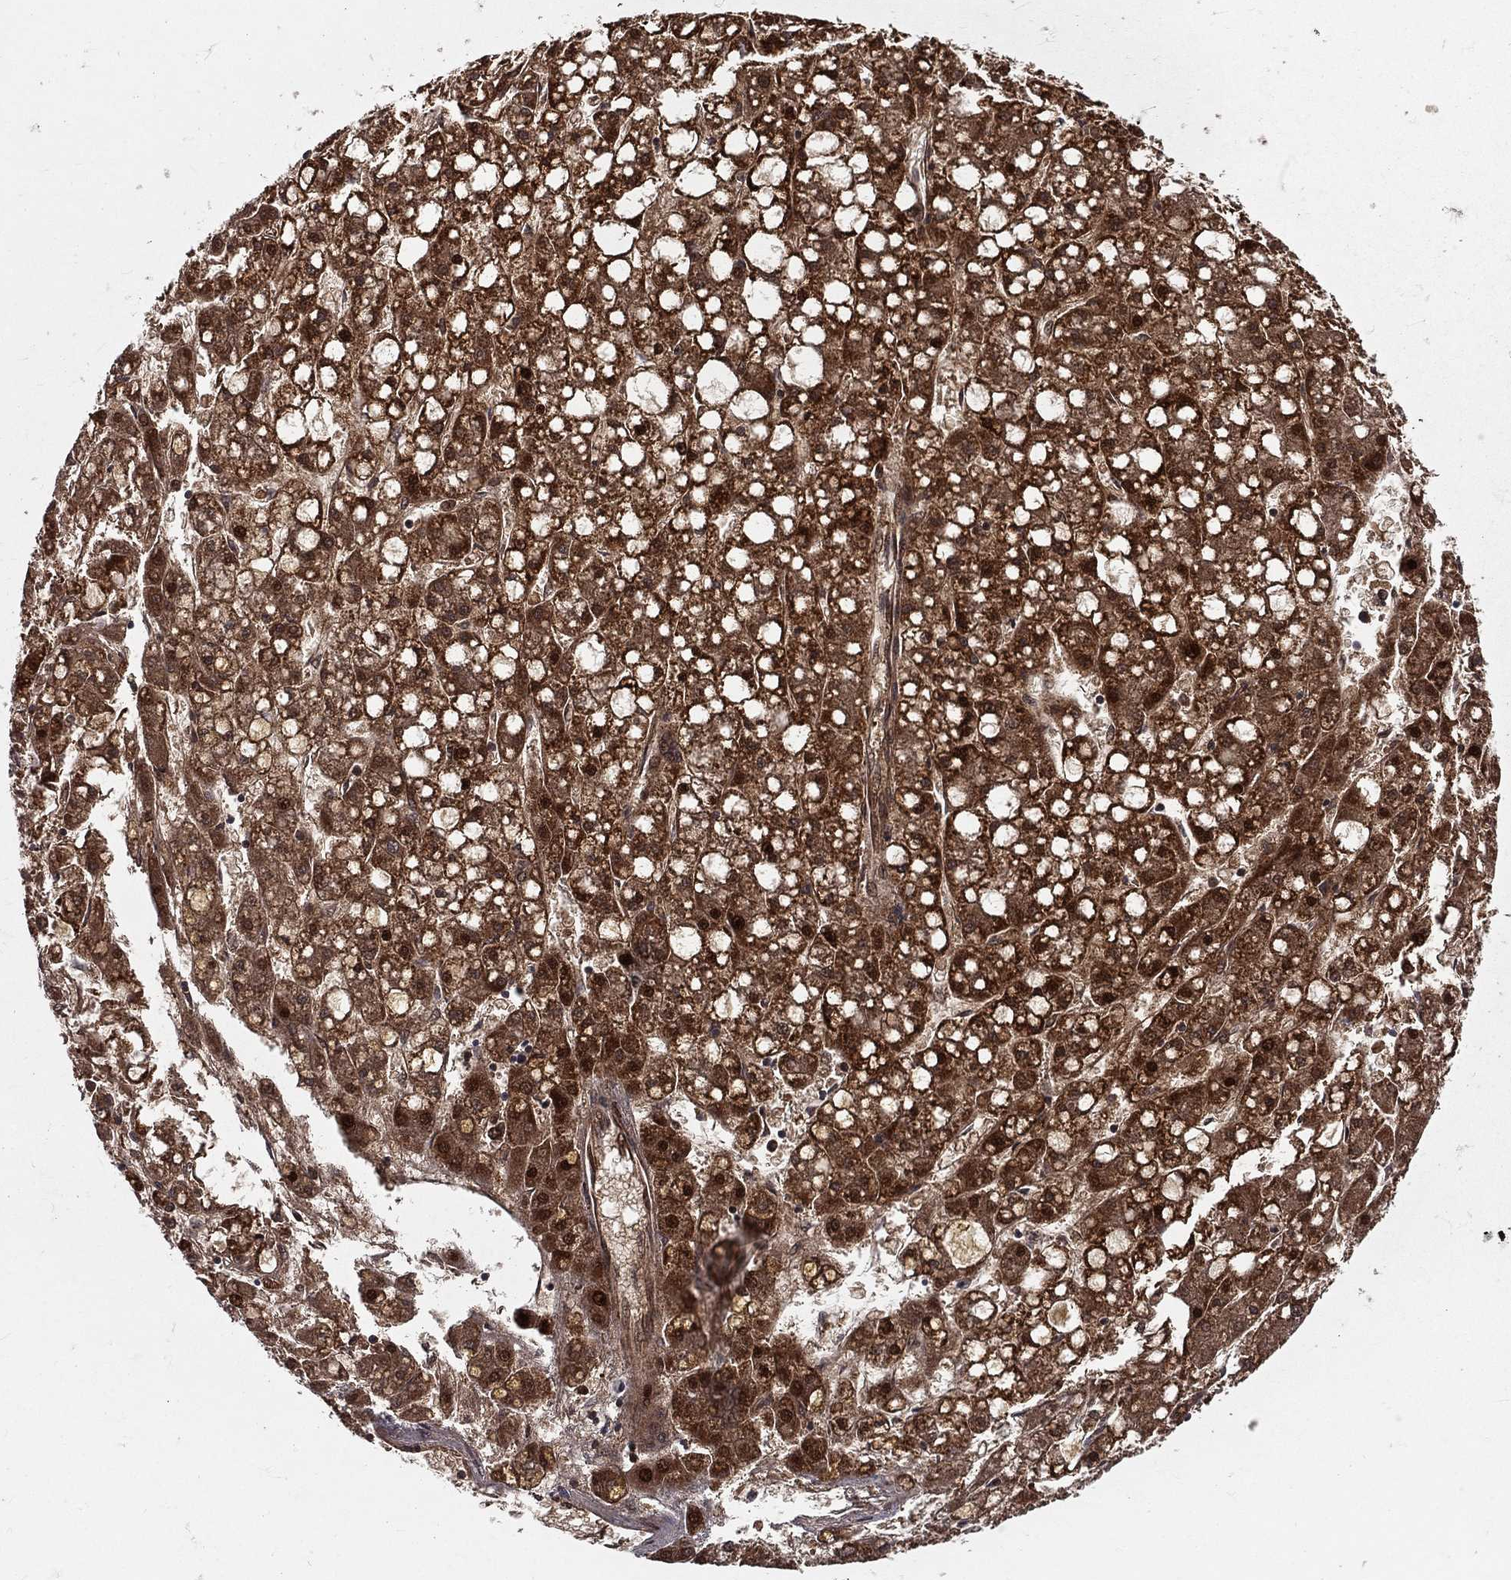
{"staining": {"intensity": "strong", "quantity": ">75%", "location": "cytoplasmic/membranous,nuclear"}, "tissue": "liver cancer", "cell_type": "Tumor cells", "image_type": "cancer", "snomed": [{"axis": "morphology", "description": "Carcinoma, Hepatocellular, NOS"}, {"axis": "topography", "description": "Liver"}], "caption": "Immunohistochemical staining of human liver cancer demonstrates high levels of strong cytoplasmic/membranous and nuclear protein staining in about >75% of tumor cells.", "gene": "MDM2", "patient": {"sex": "male", "age": 67}}